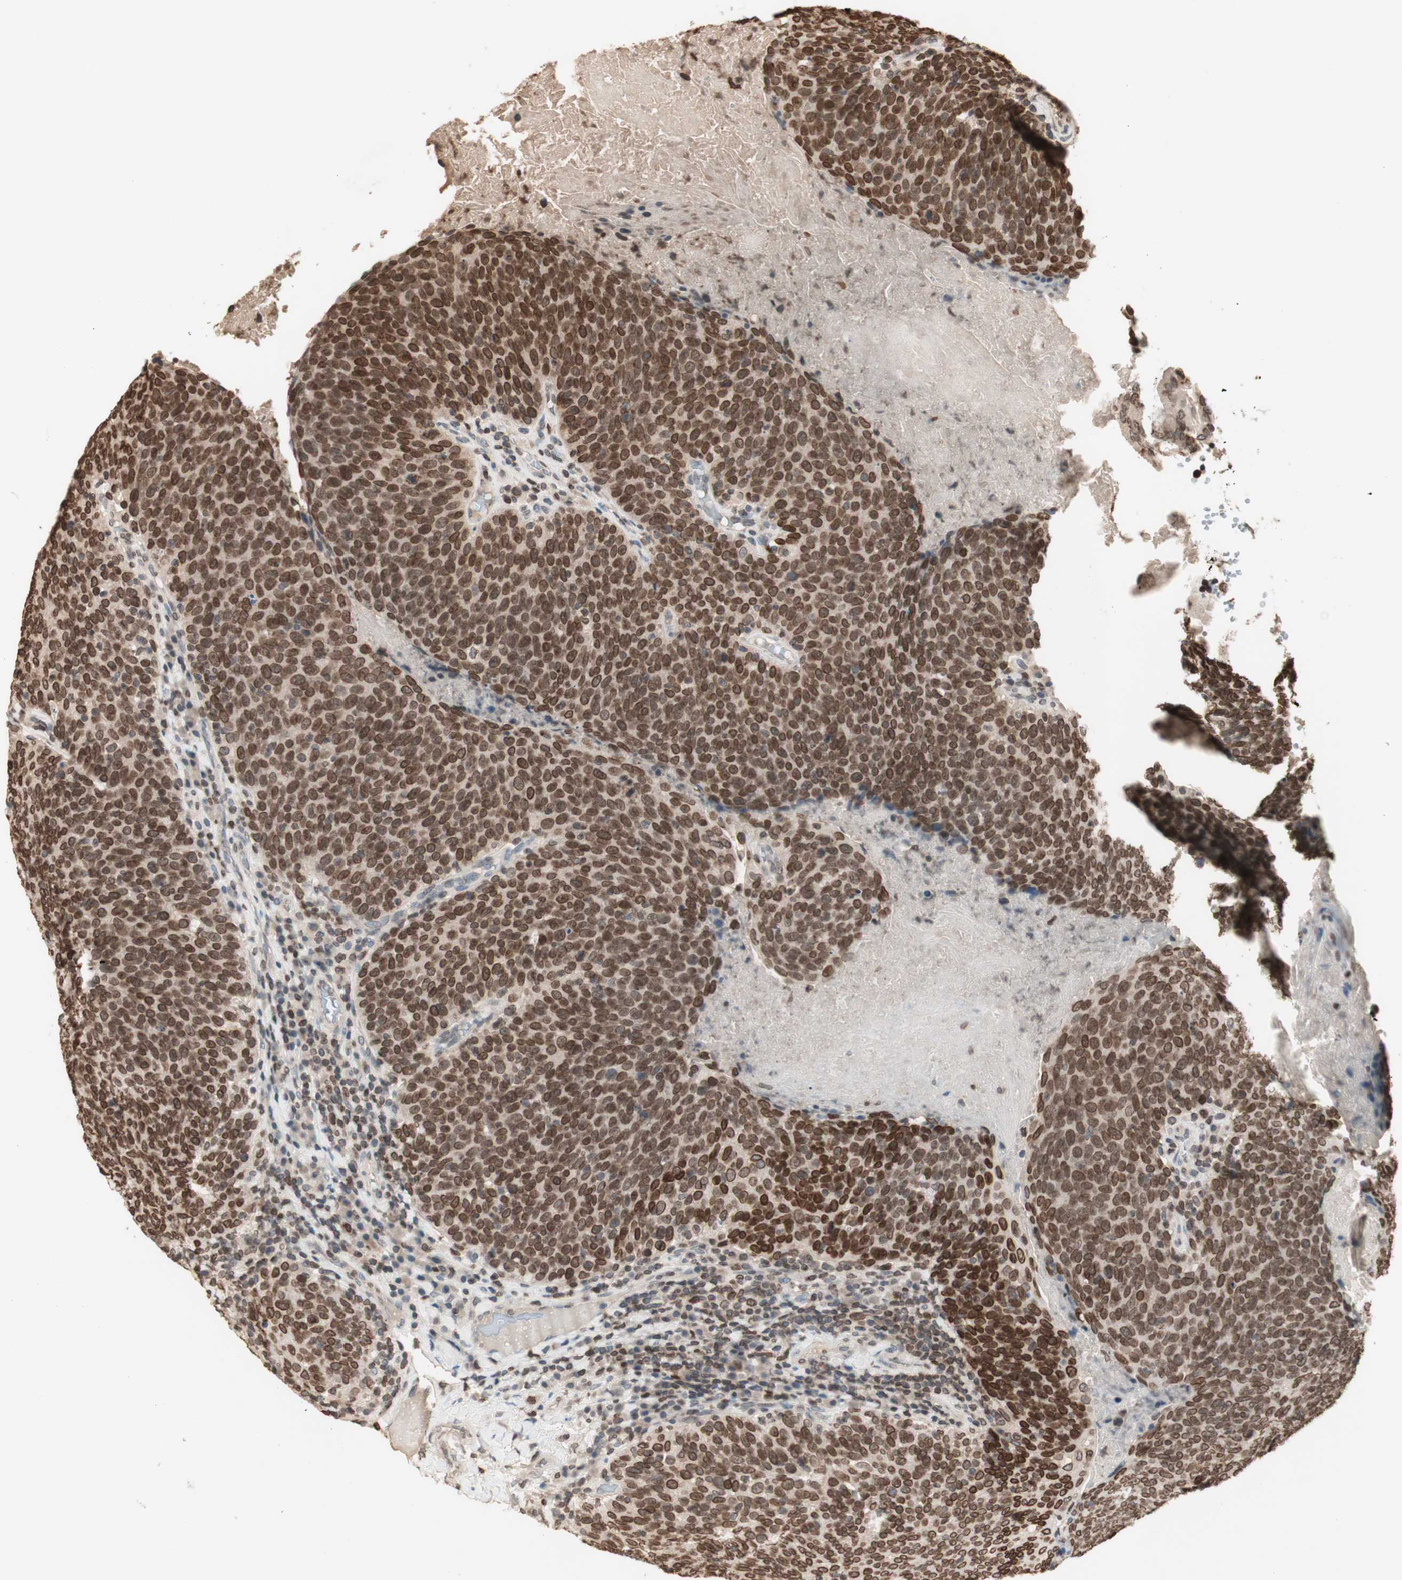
{"staining": {"intensity": "moderate", "quantity": ">75%", "location": "cytoplasmic/membranous,nuclear"}, "tissue": "head and neck cancer", "cell_type": "Tumor cells", "image_type": "cancer", "snomed": [{"axis": "morphology", "description": "Squamous cell carcinoma, NOS"}, {"axis": "morphology", "description": "Squamous cell carcinoma, metastatic, NOS"}, {"axis": "topography", "description": "Lymph node"}, {"axis": "topography", "description": "Head-Neck"}], "caption": "The immunohistochemical stain shows moderate cytoplasmic/membranous and nuclear positivity in tumor cells of head and neck cancer (metastatic squamous cell carcinoma) tissue.", "gene": "TMPO", "patient": {"sex": "male", "age": 62}}